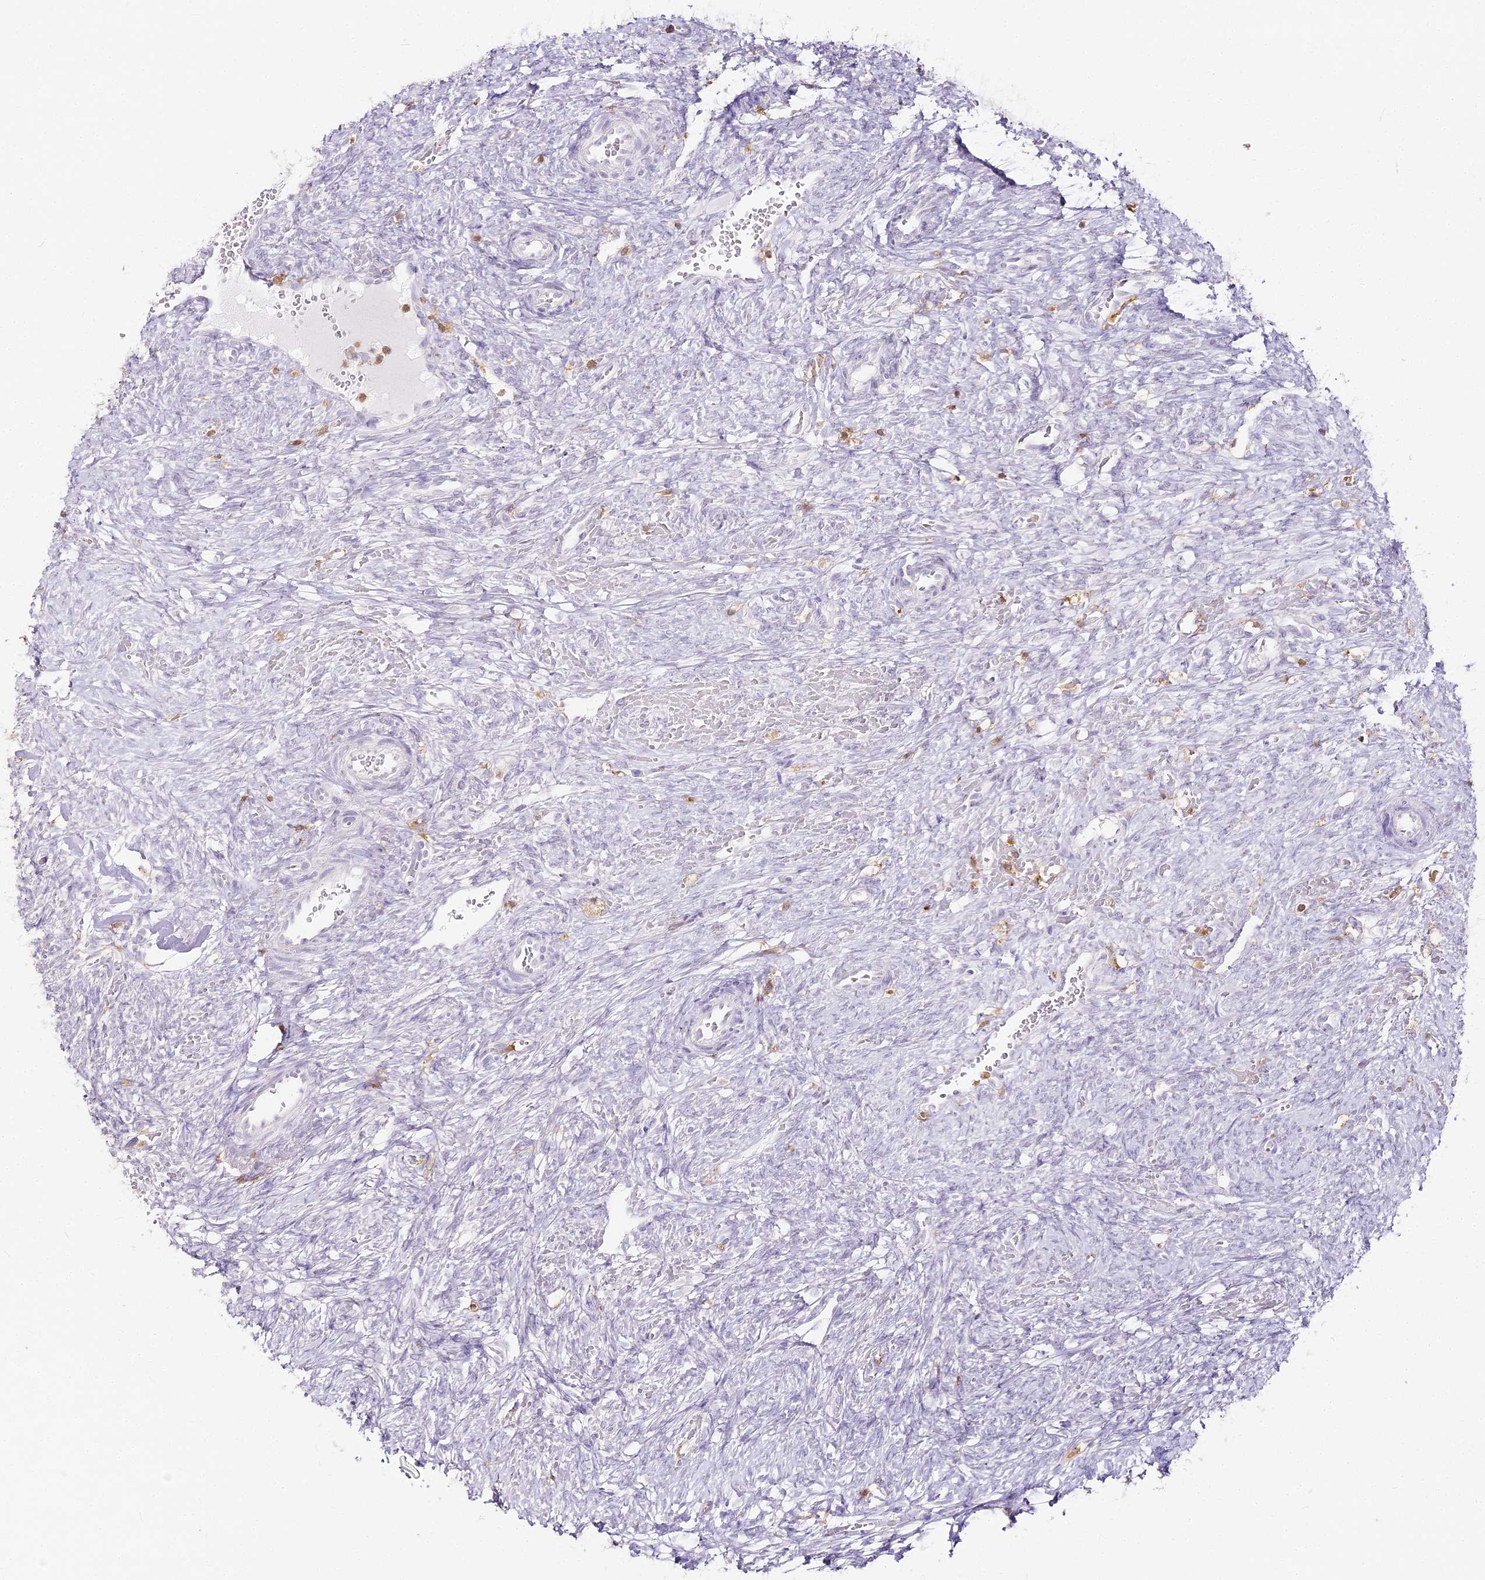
{"staining": {"intensity": "negative", "quantity": "none", "location": "none"}, "tissue": "ovary", "cell_type": "Follicle cells", "image_type": "normal", "snomed": [{"axis": "morphology", "description": "Normal tissue, NOS"}, {"axis": "topography", "description": "Ovary"}], "caption": "Immunohistochemistry (IHC) photomicrograph of normal ovary: ovary stained with DAB shows no significant protein expression in follicle cells.", "gene": "DOCK2", "patient": {"sex": "female", "age": 41}}